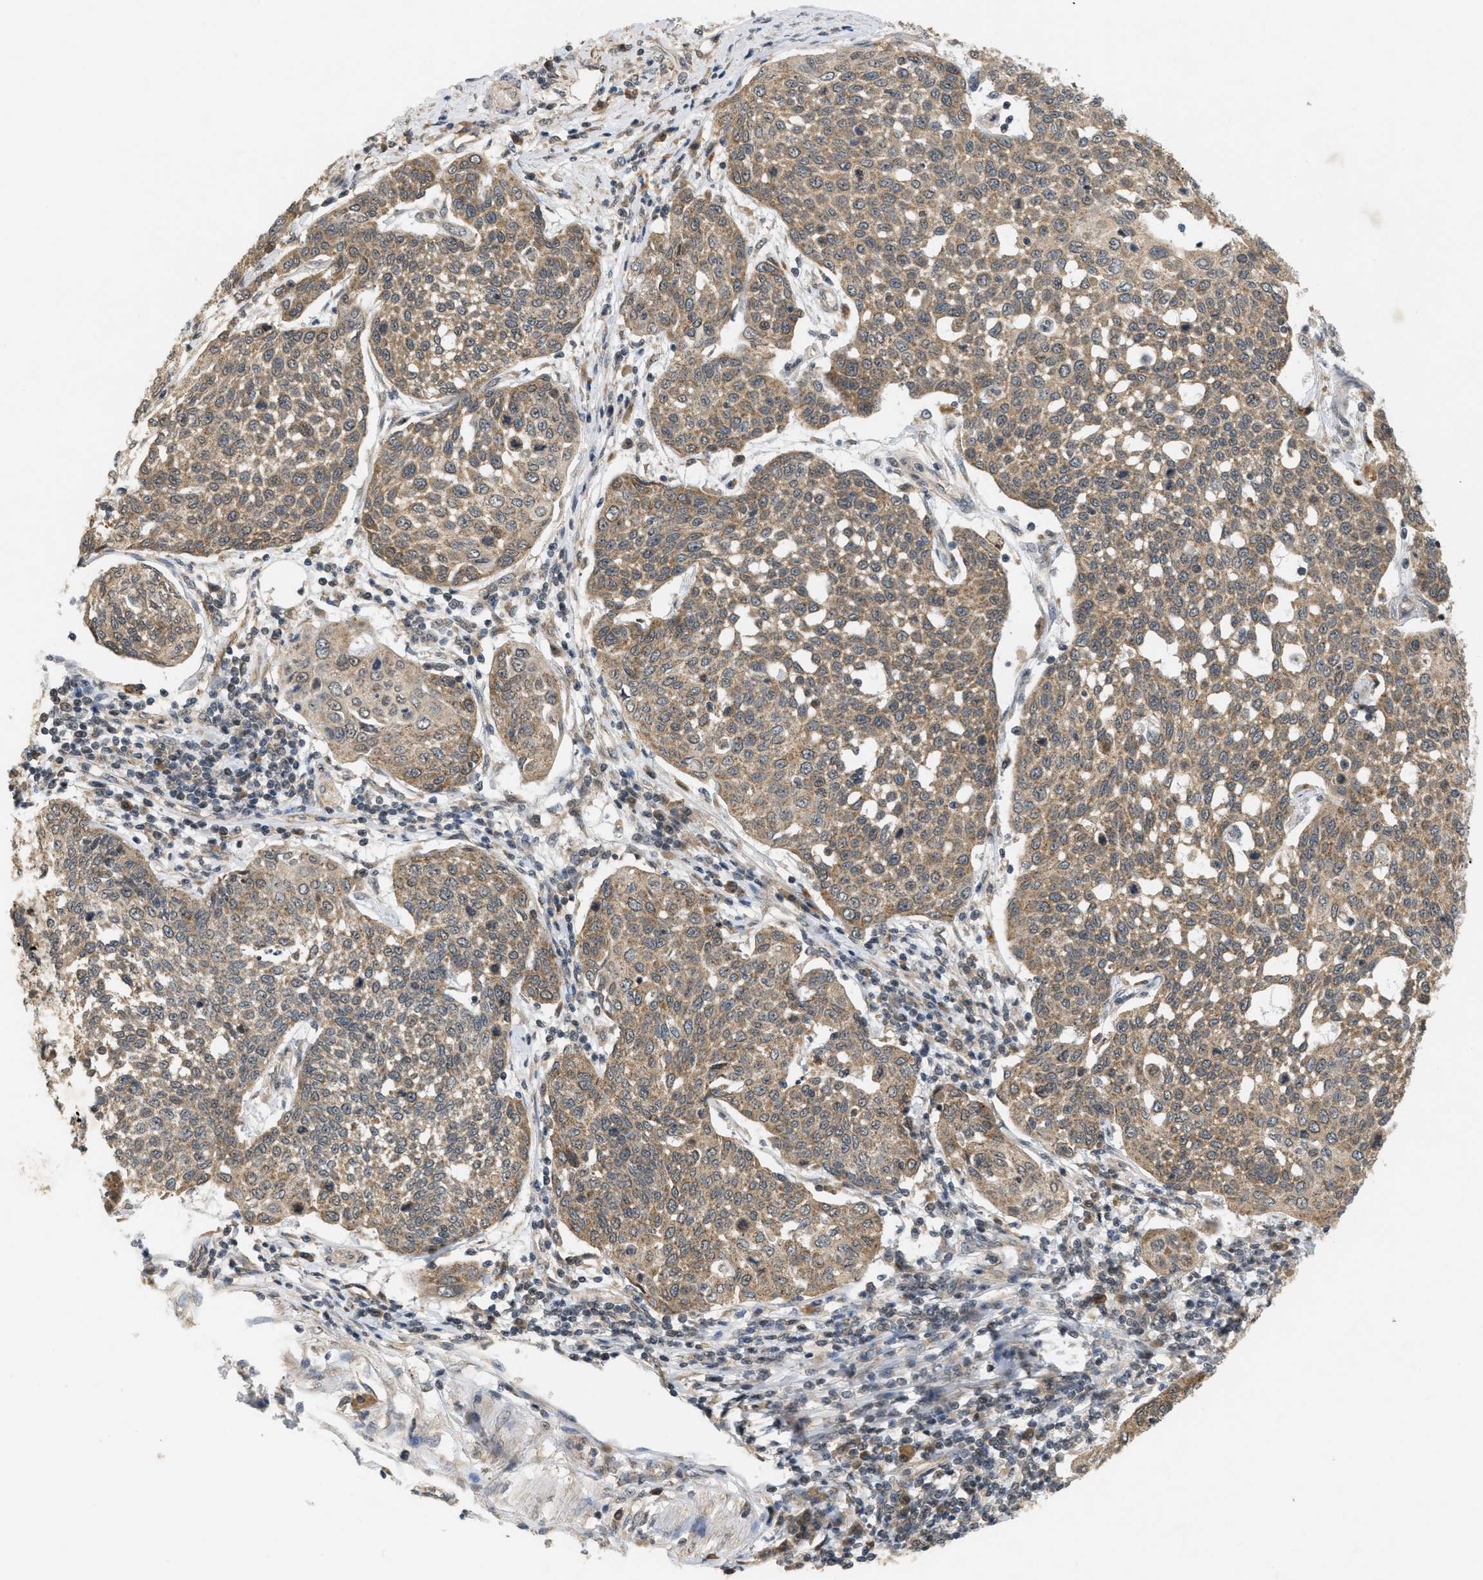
{"staining": {"intensity": "moderate", "quantity": ">75%", "location": "cytoplasmic/membranous"}, "tissue": "cervical cancer", "cell_type": "Tumor cells", "image_type": "cancer", "snomed": [{"axis": "morphology", "description": "Squamous cell carcinoma, NOS"}, {"axis": "topography", "description": "Cervix"}], "caption": "Immunohistochemistry (IHC) photomicrograph of human squamous cell carcinoma (cervical) stained for a protein (brown), which reveals medium levels of moderate cytoplasmic/membranous positivity in approximately >75% of tumor cells.", "gene": "PRKD1", "patient": {"sex": "female", "age": 34}}